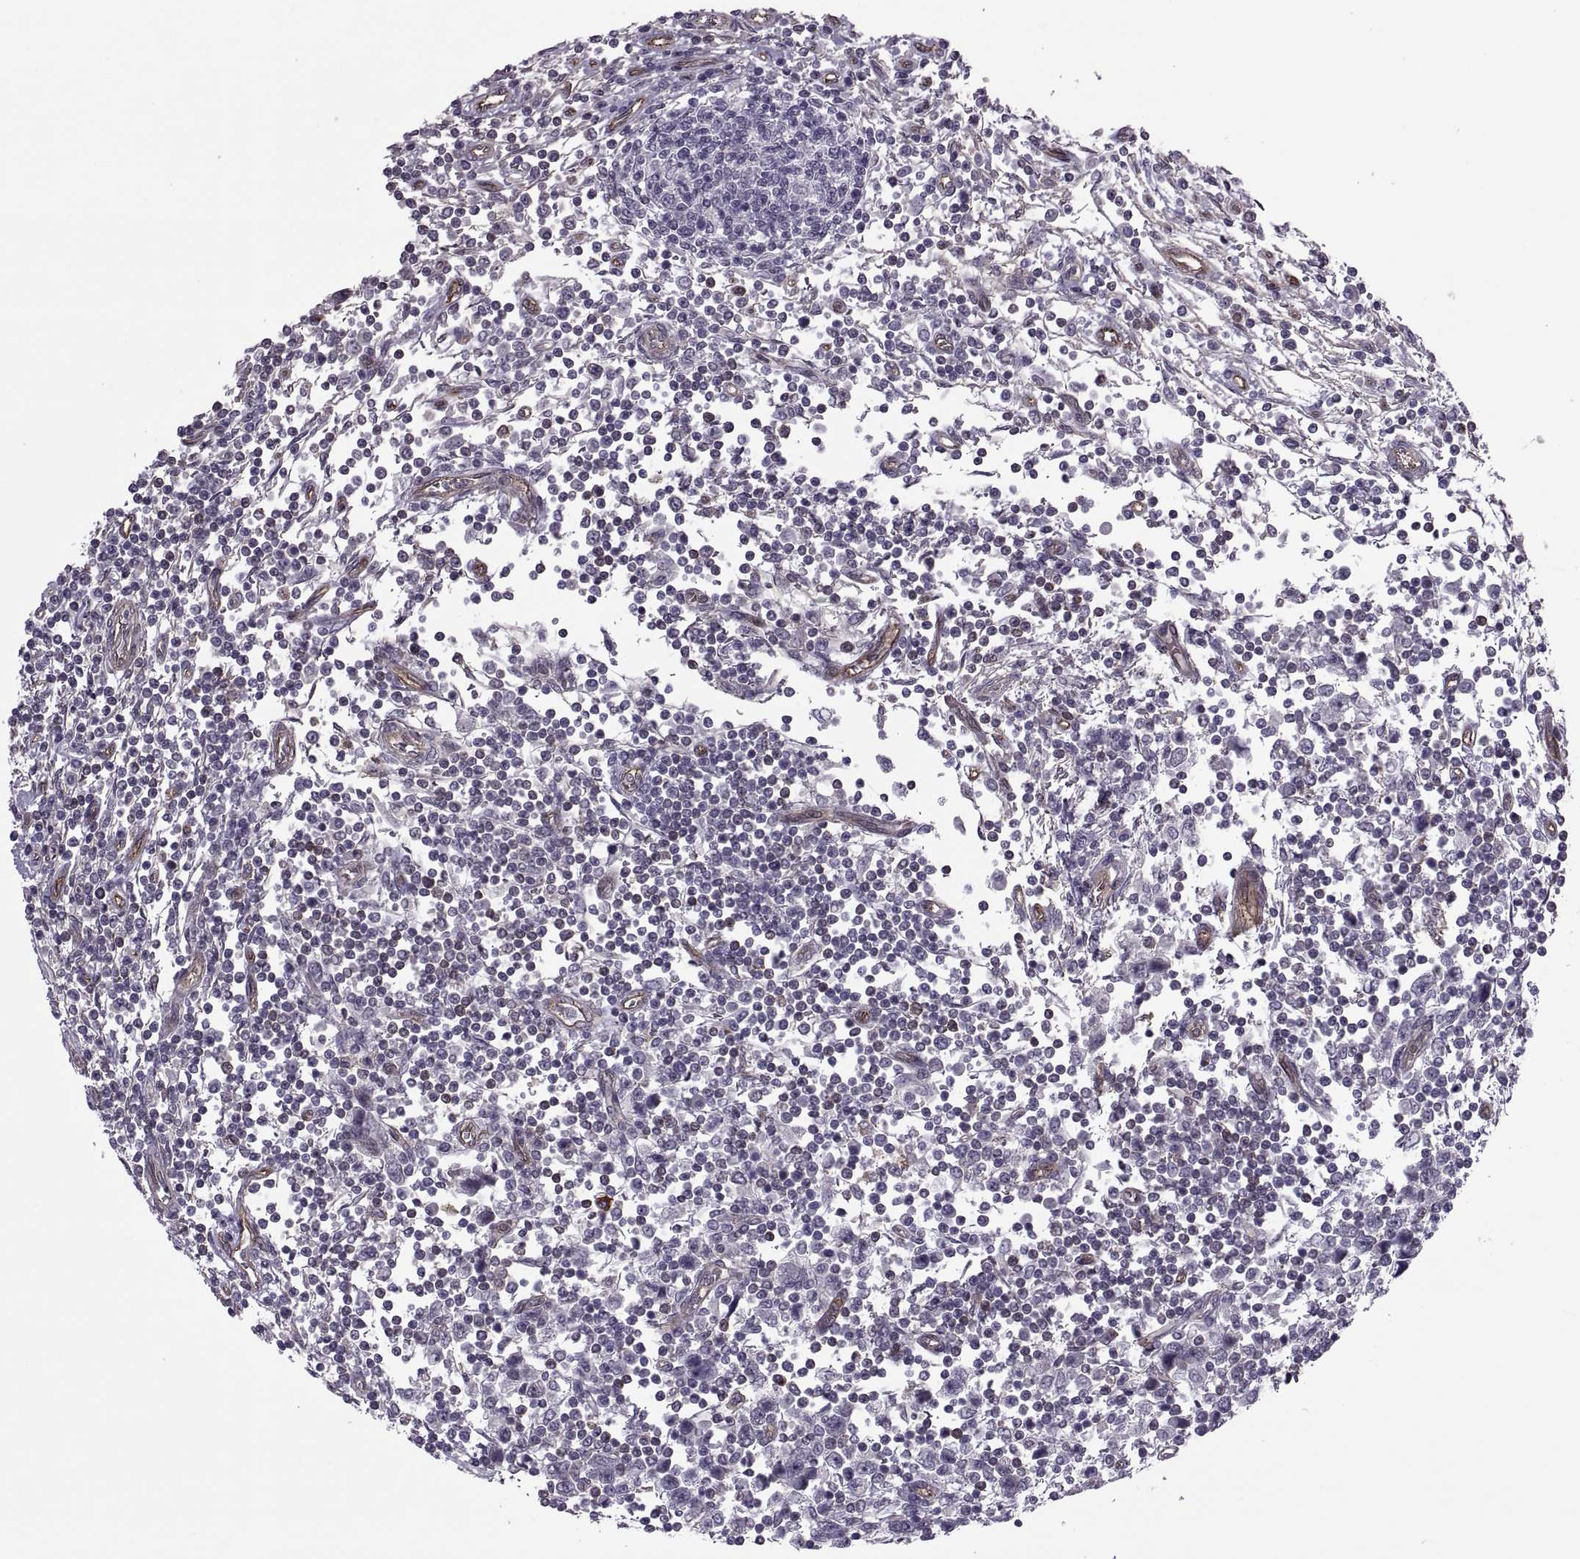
{"staining": {"intensity": "negative", "quantity": "none", "location": "none"}, "tissue": "testis cancer", "cell_type": "Tumor cells", "image_type": "cancer", "snomed": [{"axis": "morphology", "description": "Seminoma, NOS"}, {"axis": "topography", "description": "Testis"}], "caption": "Histopathology image shows no significant protein positivity in tumor cells of testis cancer.", "gene": "ODF3", "patient": {"sex": "male", "age": 34}}